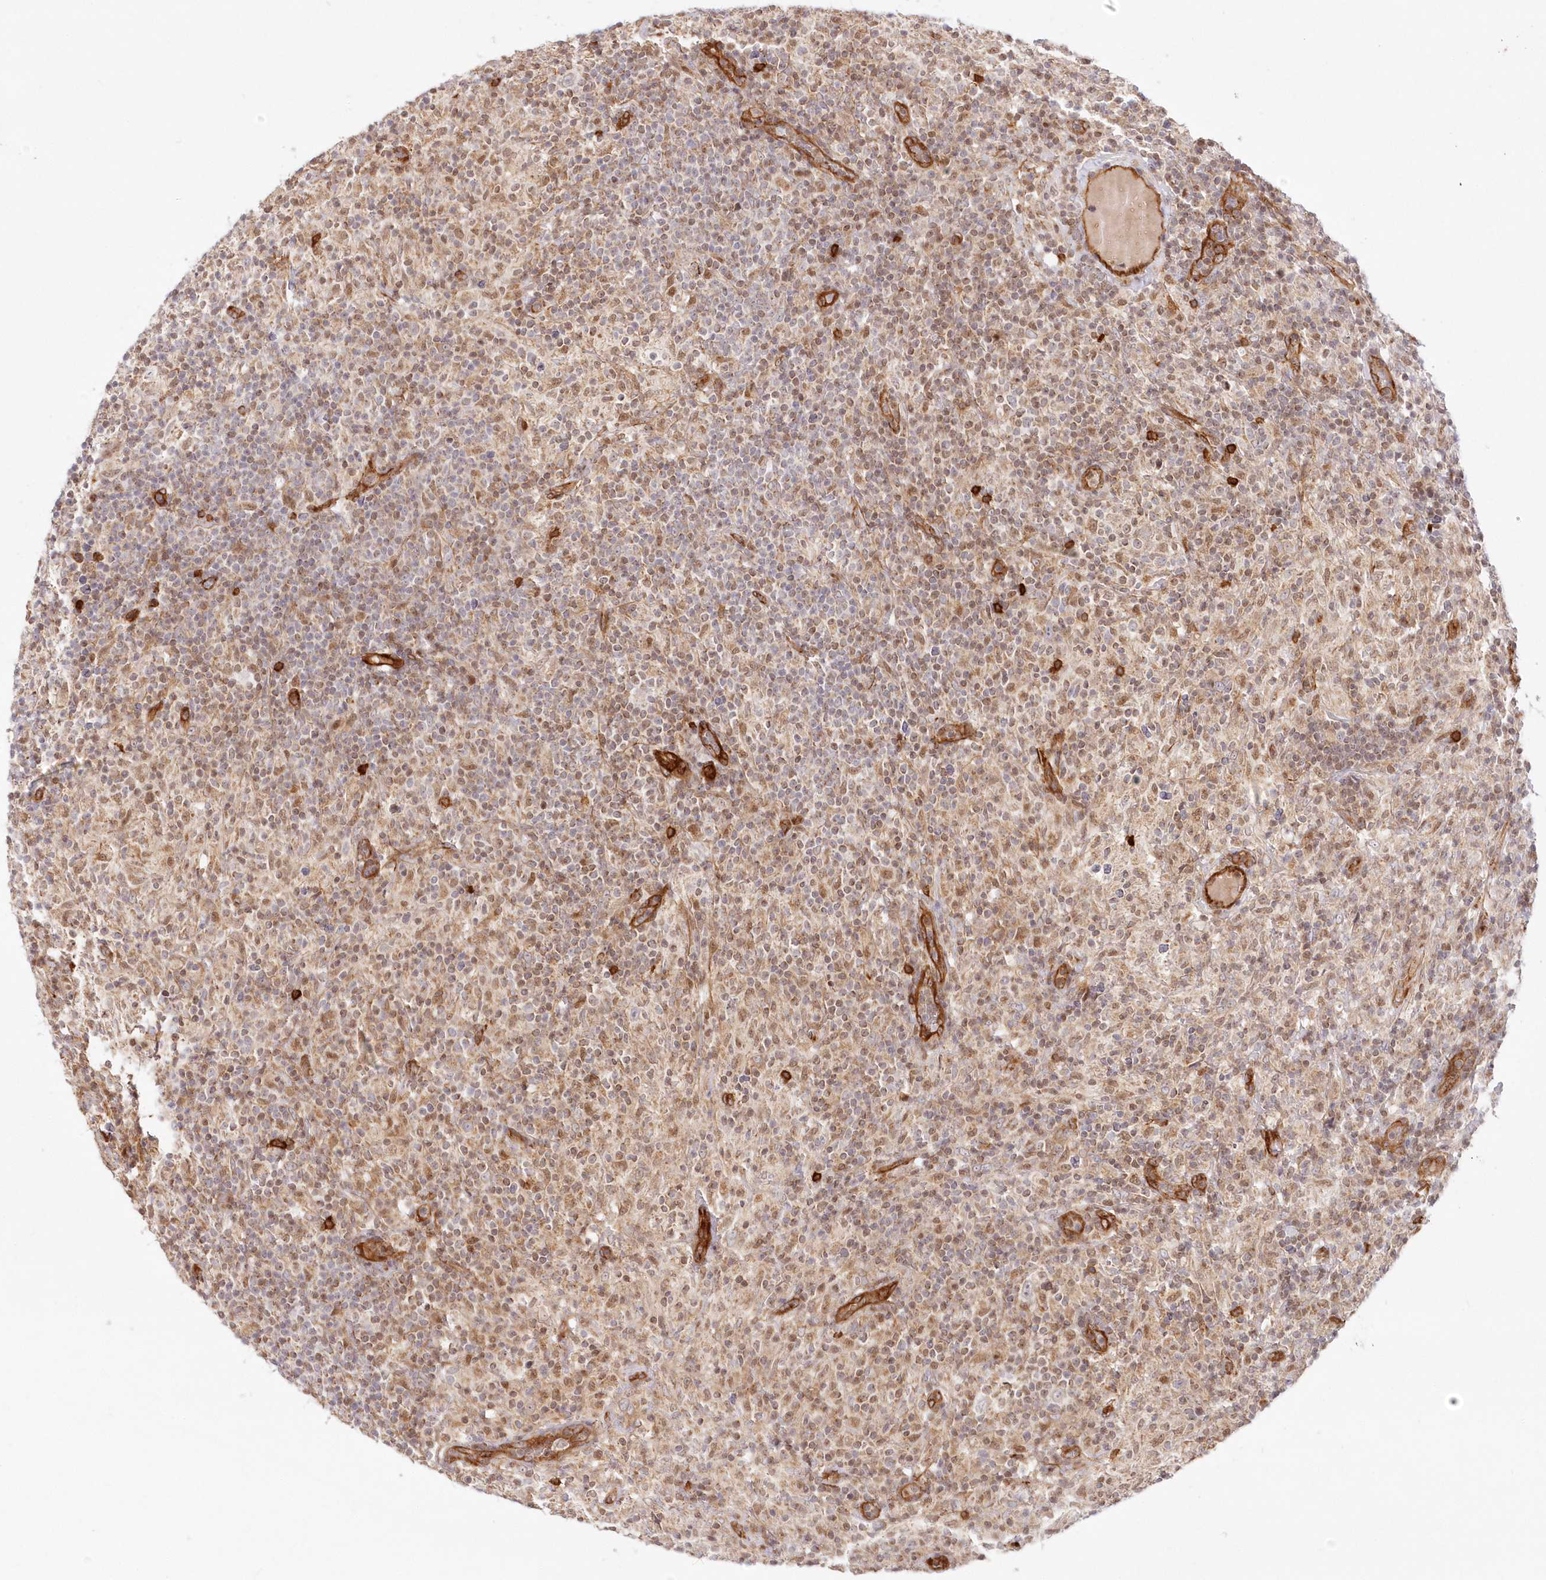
{"staining": {"intensity": "negative", "quantity": "none", "location": "none"}, "tissue": "lymphoma", "cell_type": "Tumor cells", "image_type": "cancer", "snomed": [{"axis": "morphology", "description": "Hodgkin's disease, NOS"}, {"axis": "topography", "description": "Lymph node"}], "caption": "This is a photomicrograph of immunohistochemistry staining of Hodgkin's disease, which shows no staining in tumor cells.", "gene": "AFAP1L2", "patient": {"sex": "male", "age": 70}}